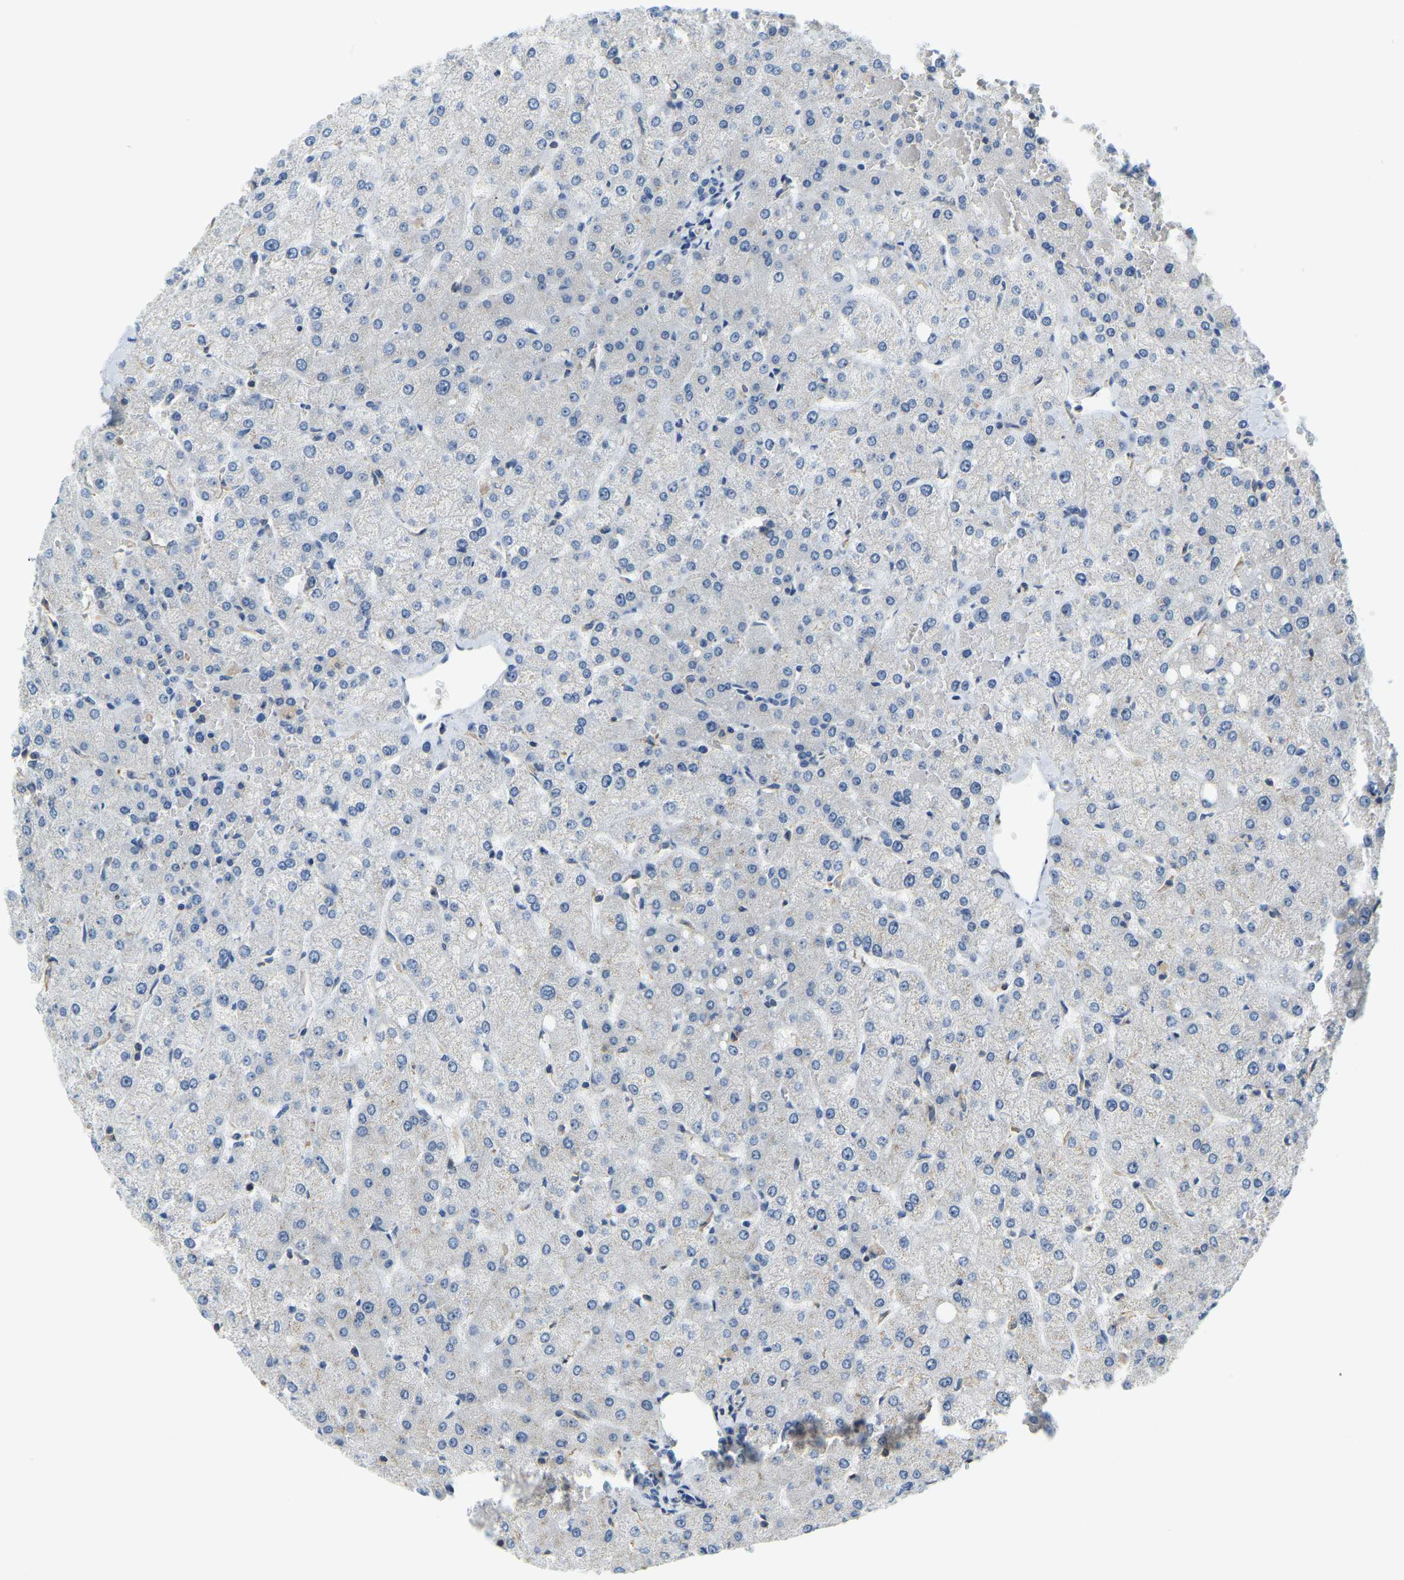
{"staining": {"intensity": "negative", "quantity": "none", "location": "none"}, "tissue": "liver", "cell_type": "Cholangiocytes", "image_type": "normal", "snomed": [{"axis": "morphology", "description": "Normal tissue, NOS"}, {"axis": "topography", "description": "Liver"}], "caption": "A histopathology image of liver stained for a protein exhibits no brown staining in cholangiocytes. (Stains: DAB (3,3'-diaminobenzidine) immunohistochemistry with hematoxylin counter stain, Microscopy: brightfield microscopy at high magnification).", "gene": "RRP1", "patient": {"sex": "female", "age": 54}}